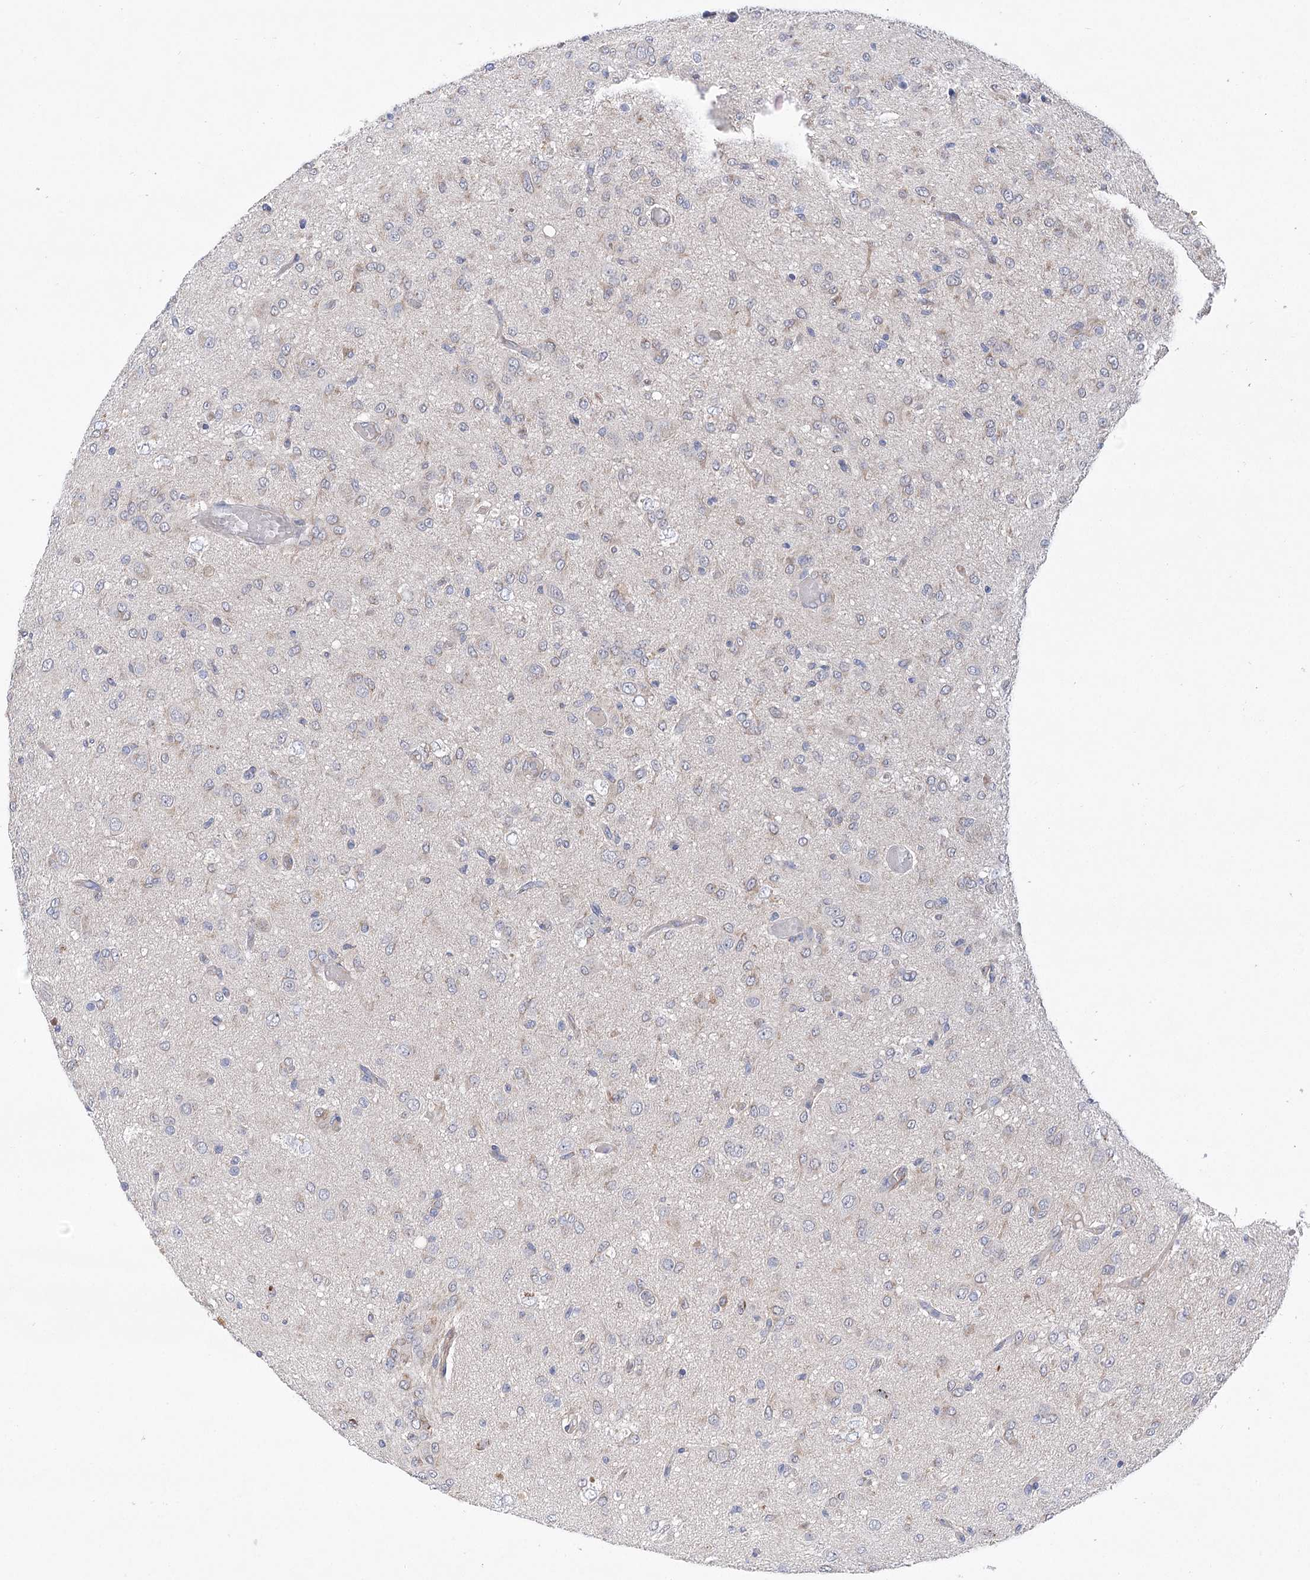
{"staining": {"intensity": "moderate", "quantity": "<25%", "location": "cytoplasmic/membranous"}, "tissue": "glioma", "cell_type": "Tumor cells", "image_type": "cancer", "snomed": [{"axis": "morphology", "description": "Glioma, malignant, High grade"}, {"axis": "topography", "description": "Brain"}], "caption": "Brown immunohistochemical staining in glioma demonstrates moderate cytoplasmic/membranous staining in approximately <25% of tumor cells.", "gene": "ECHDC3", "patient": {"sex": "female", "age": 59}}